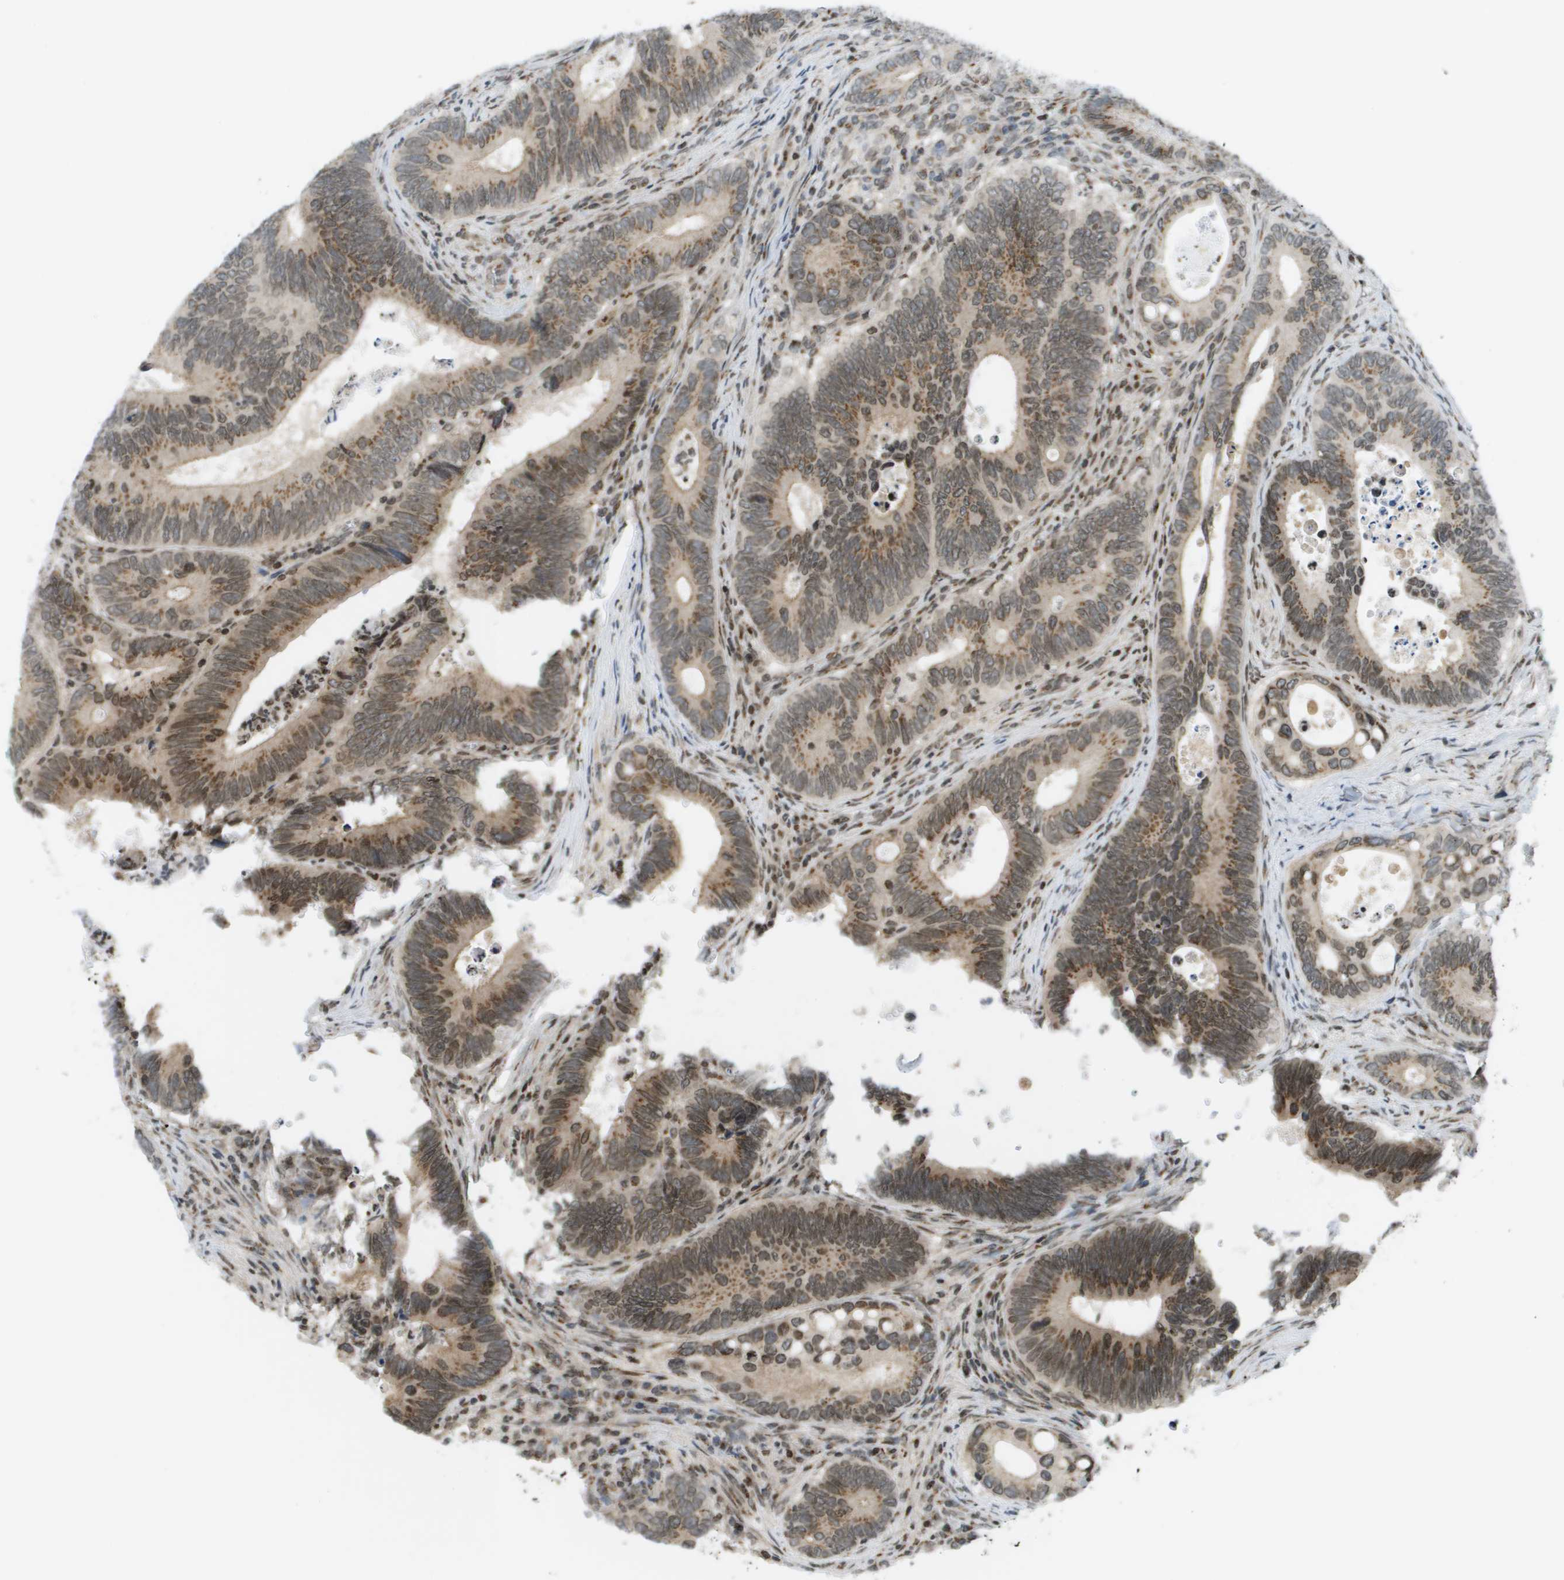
{"staining": {"intensity": "moderate", "quantity": ">75%", "location": "cytoplasmic/membranous,nuclear"}, "tissue": "colorectal cancer", "cell_type": "Tumor cells", "image_type": "cancer", "snomed": [{"axis": "morphology", "description": "Inflammation, NOS"}, {"axis": "morphology", "description": "Adenocarcinoma, NOS"}, {"axis": "topography", "description": "Colon"}], "caption": "The histopathology image shows staining of colorectal cancer, revealing moderate cytoplasmic/membranous and nuclear protein expression (brown color) within tumor cells. (DAB IHC with brightfield microscopy, high magnification).", "gene": "EVC", "patient": {"sex": "male", "age": 72}}